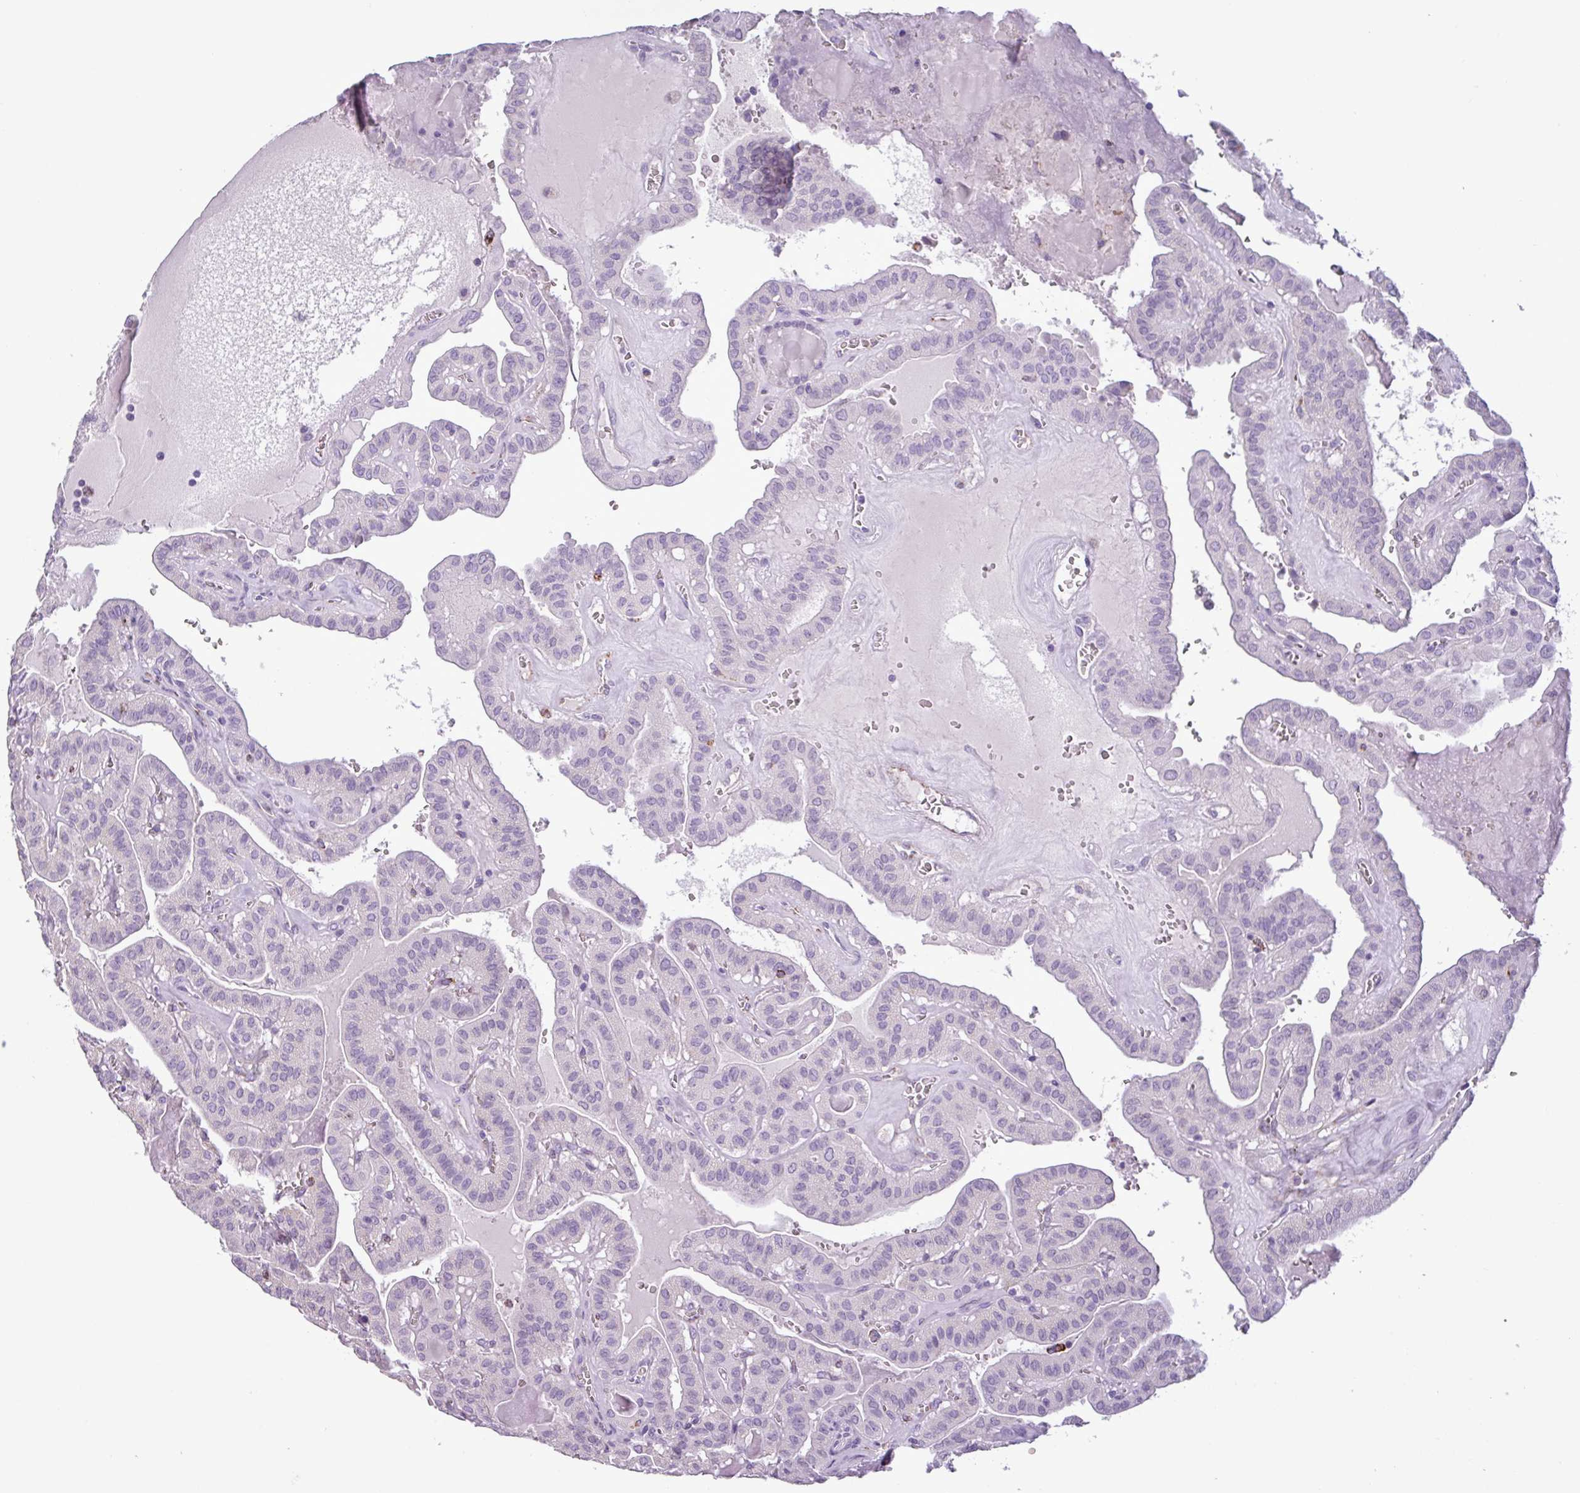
{"staining": {"intensity": "negative", "quantity": "none", "location": "none"}, "tissue": "thyroid cancer", "cell_type": "Tumor cells", "image_type": "cancer", "snomed": [{"axis": "morphology", "description": "Papillary adenocarcinoma, NOS"}, {"axis": "topography", "description": "Thyroid gland"}], "caption": "Human thyroid papillary adenocarcinoma stained for a protein using IHC demonstrates no staining in tumor cells.", "gene": "ZNF667", "patient": {"sex": "male", "age": 52}}